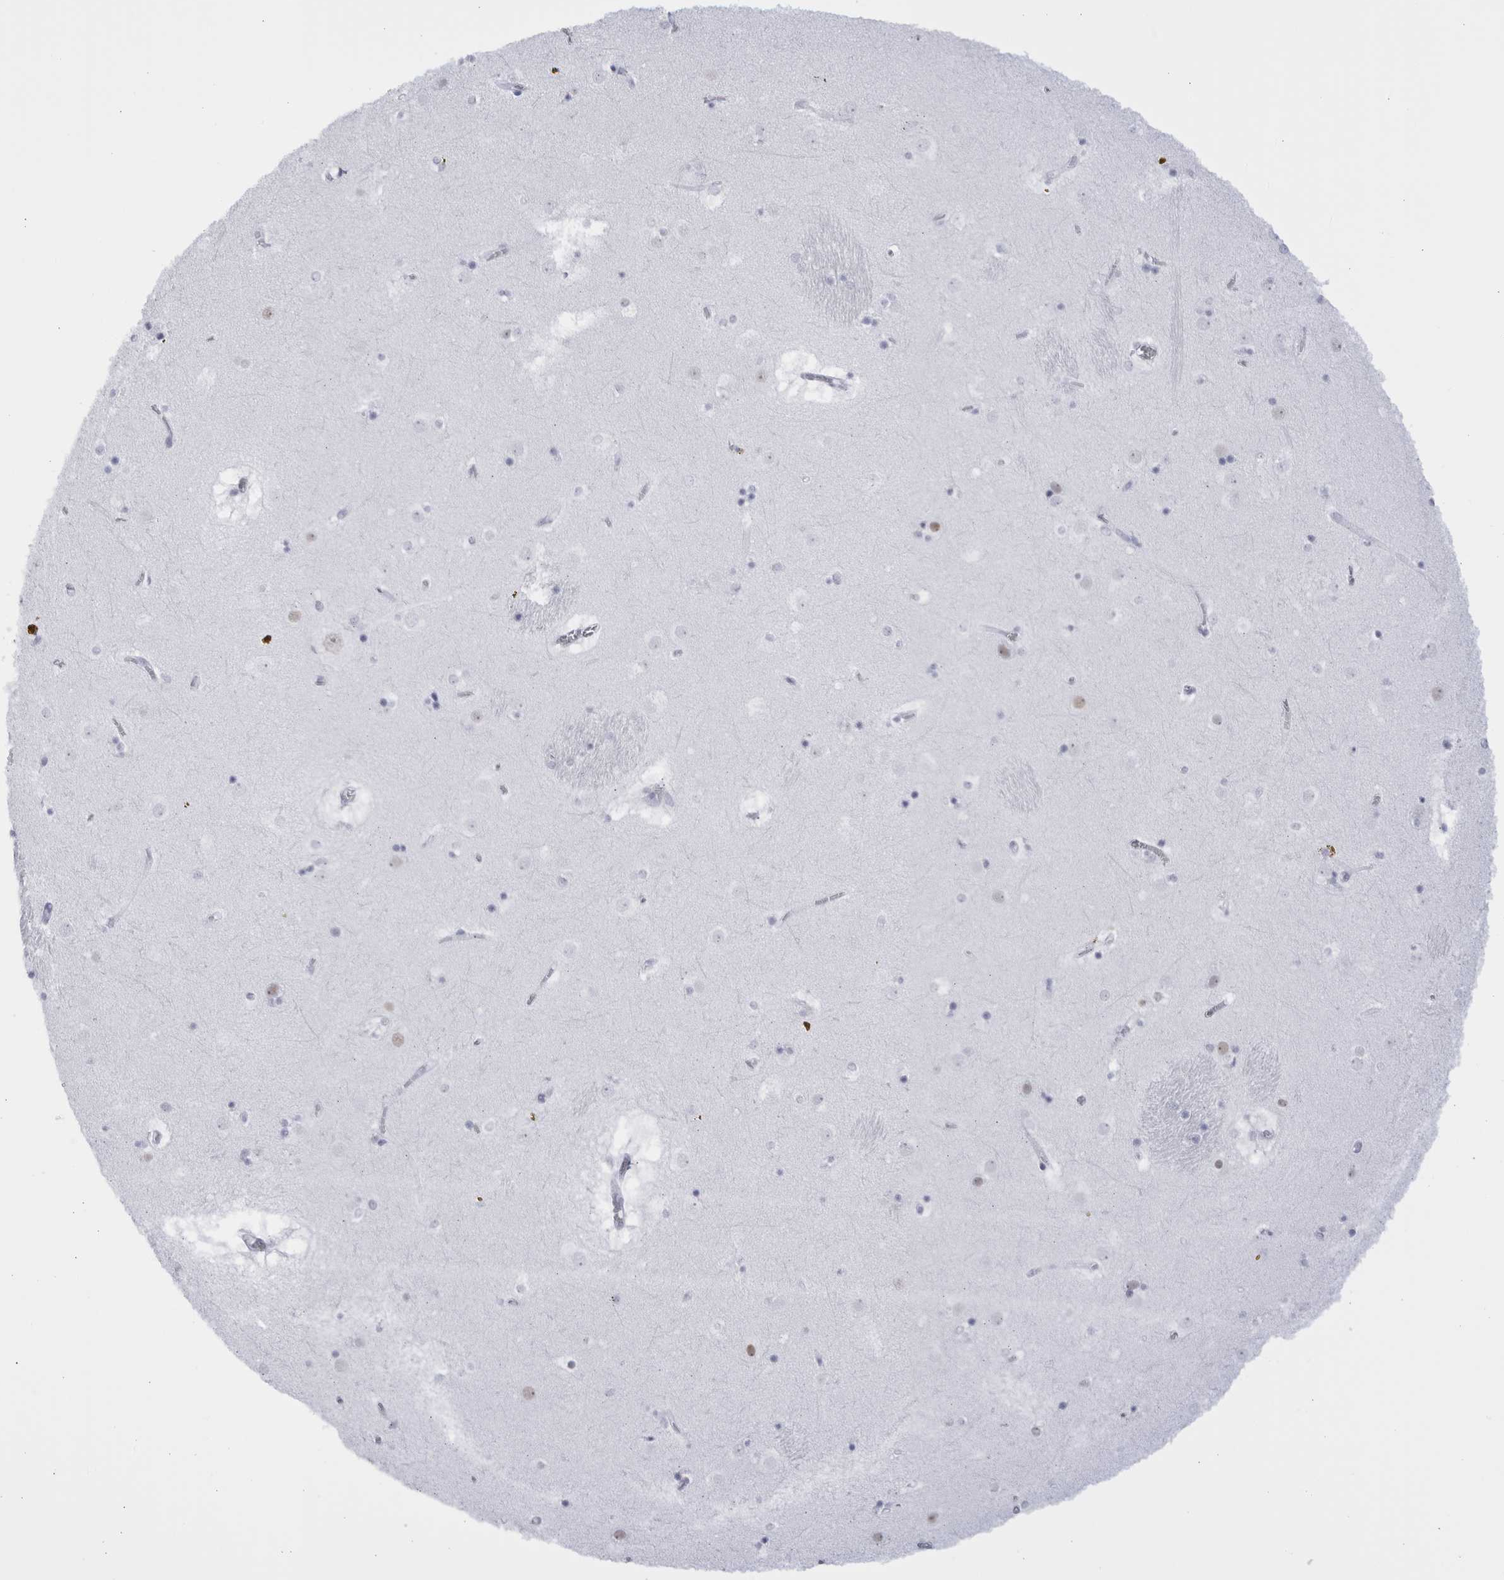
{"staining": {"intensity": "negative", "quantity": "none", "location": "none"}, "tissue": "caudate", "cell_type": "Glial cells", "image_type": "normal", "snomed": [{"axis": "morphology", "description": "Normal tissue, NOS"}, {"axis": "topography", "description": "Lateral ventricle wall"}], "caption": "IHC of unremarkable human caudate displays no staining in glial cells.", "gene": "CCDC181", "patient": {"sex": "male", "age": 70}}